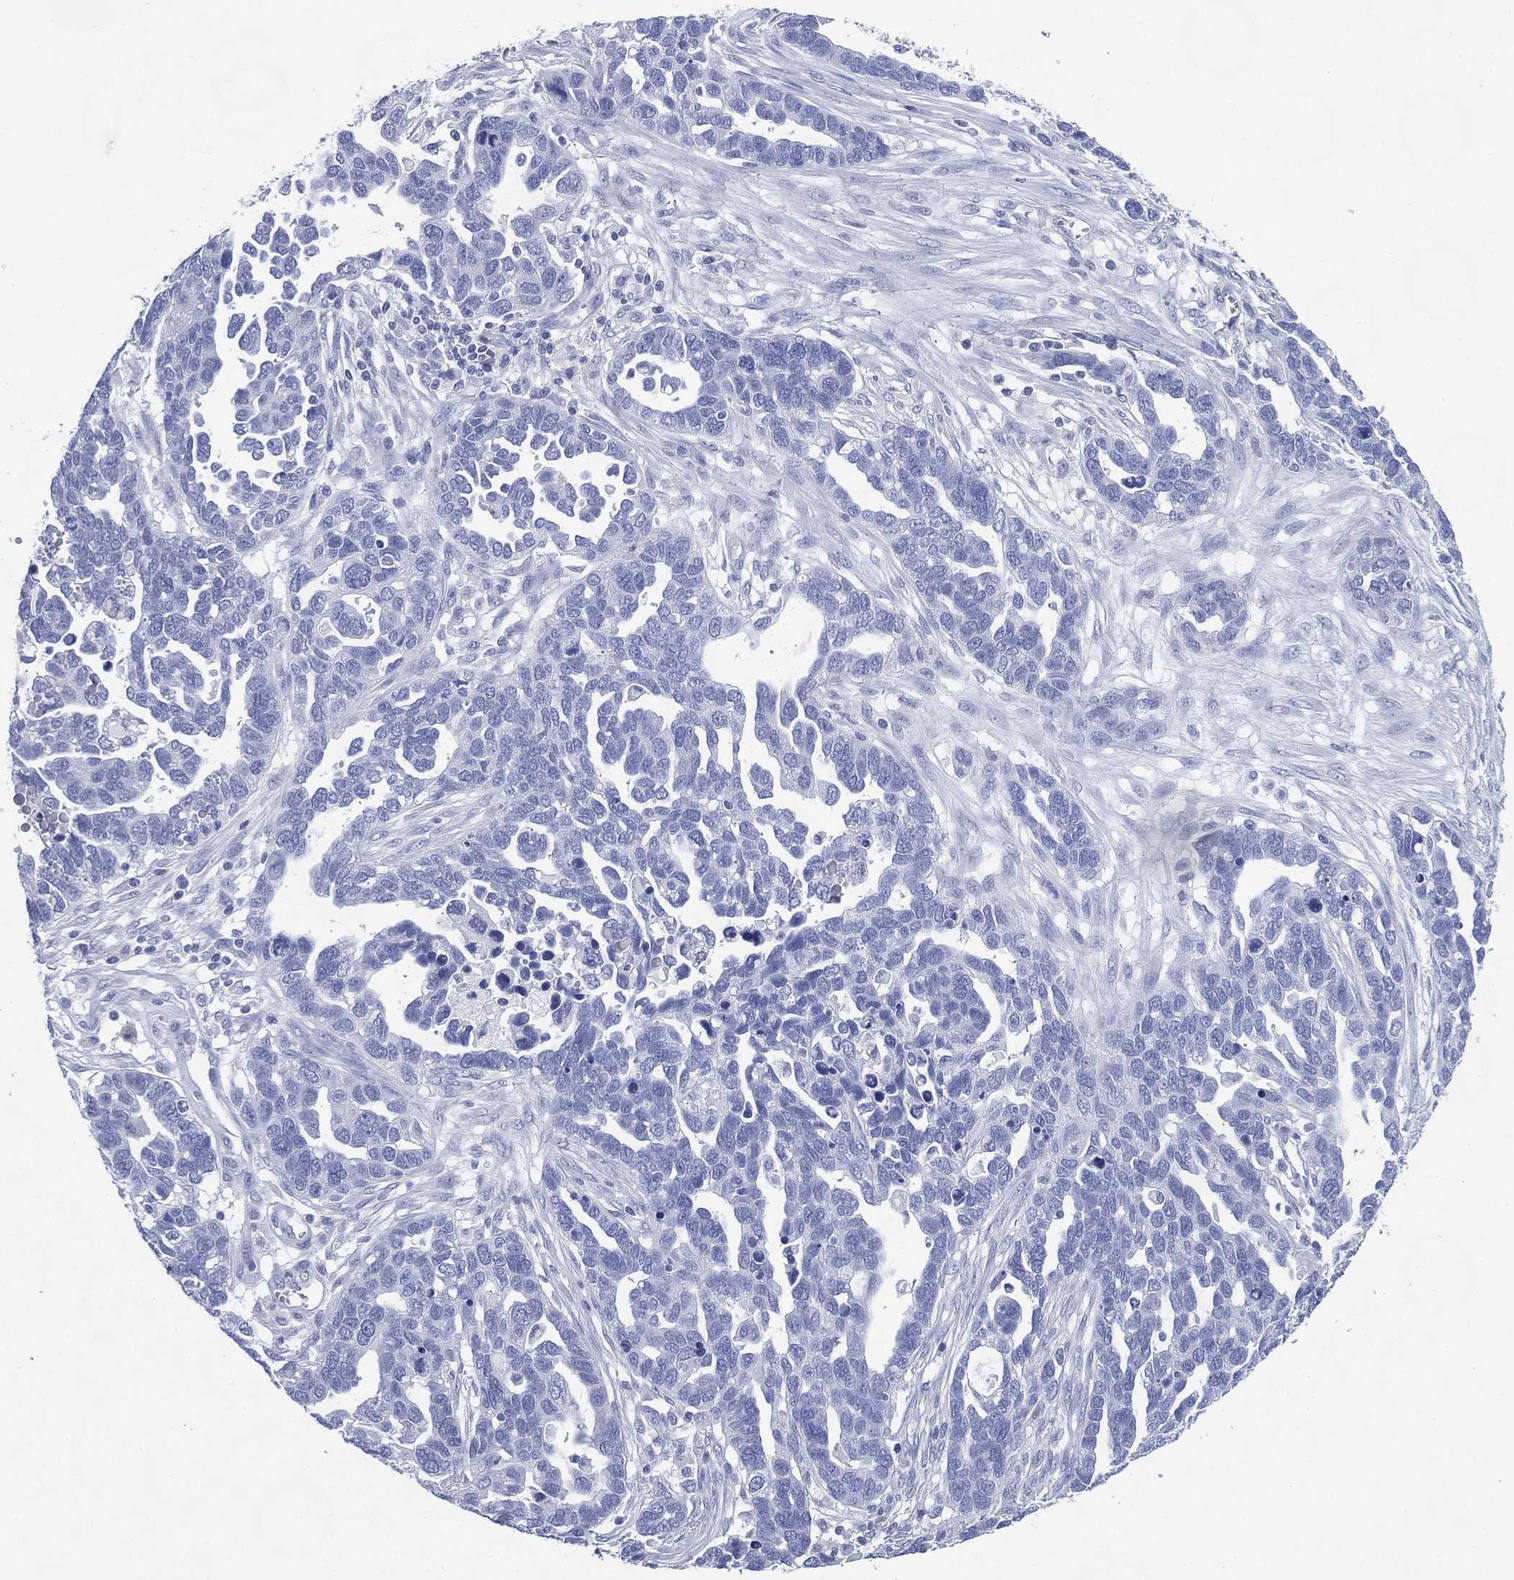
{"staining": {"intensity": "negative", "quantity": "none", "location": "none"}, "tissue": "ovarian cancer", "cell_type": "Tumor cells", "image_type": "cancer", "snomed": [{"axis": "morphology", "description": "Cystadenocarcinoma, serous, NOS"}, {"axis": "topography", "description": "Ovary"}], "caption": "The micrograph displays no staining of tumor cells in ovarian serous cystadenocarcinoma.", "gene": "TMEM247", "patient": {"sex": "female", "age": 54}}